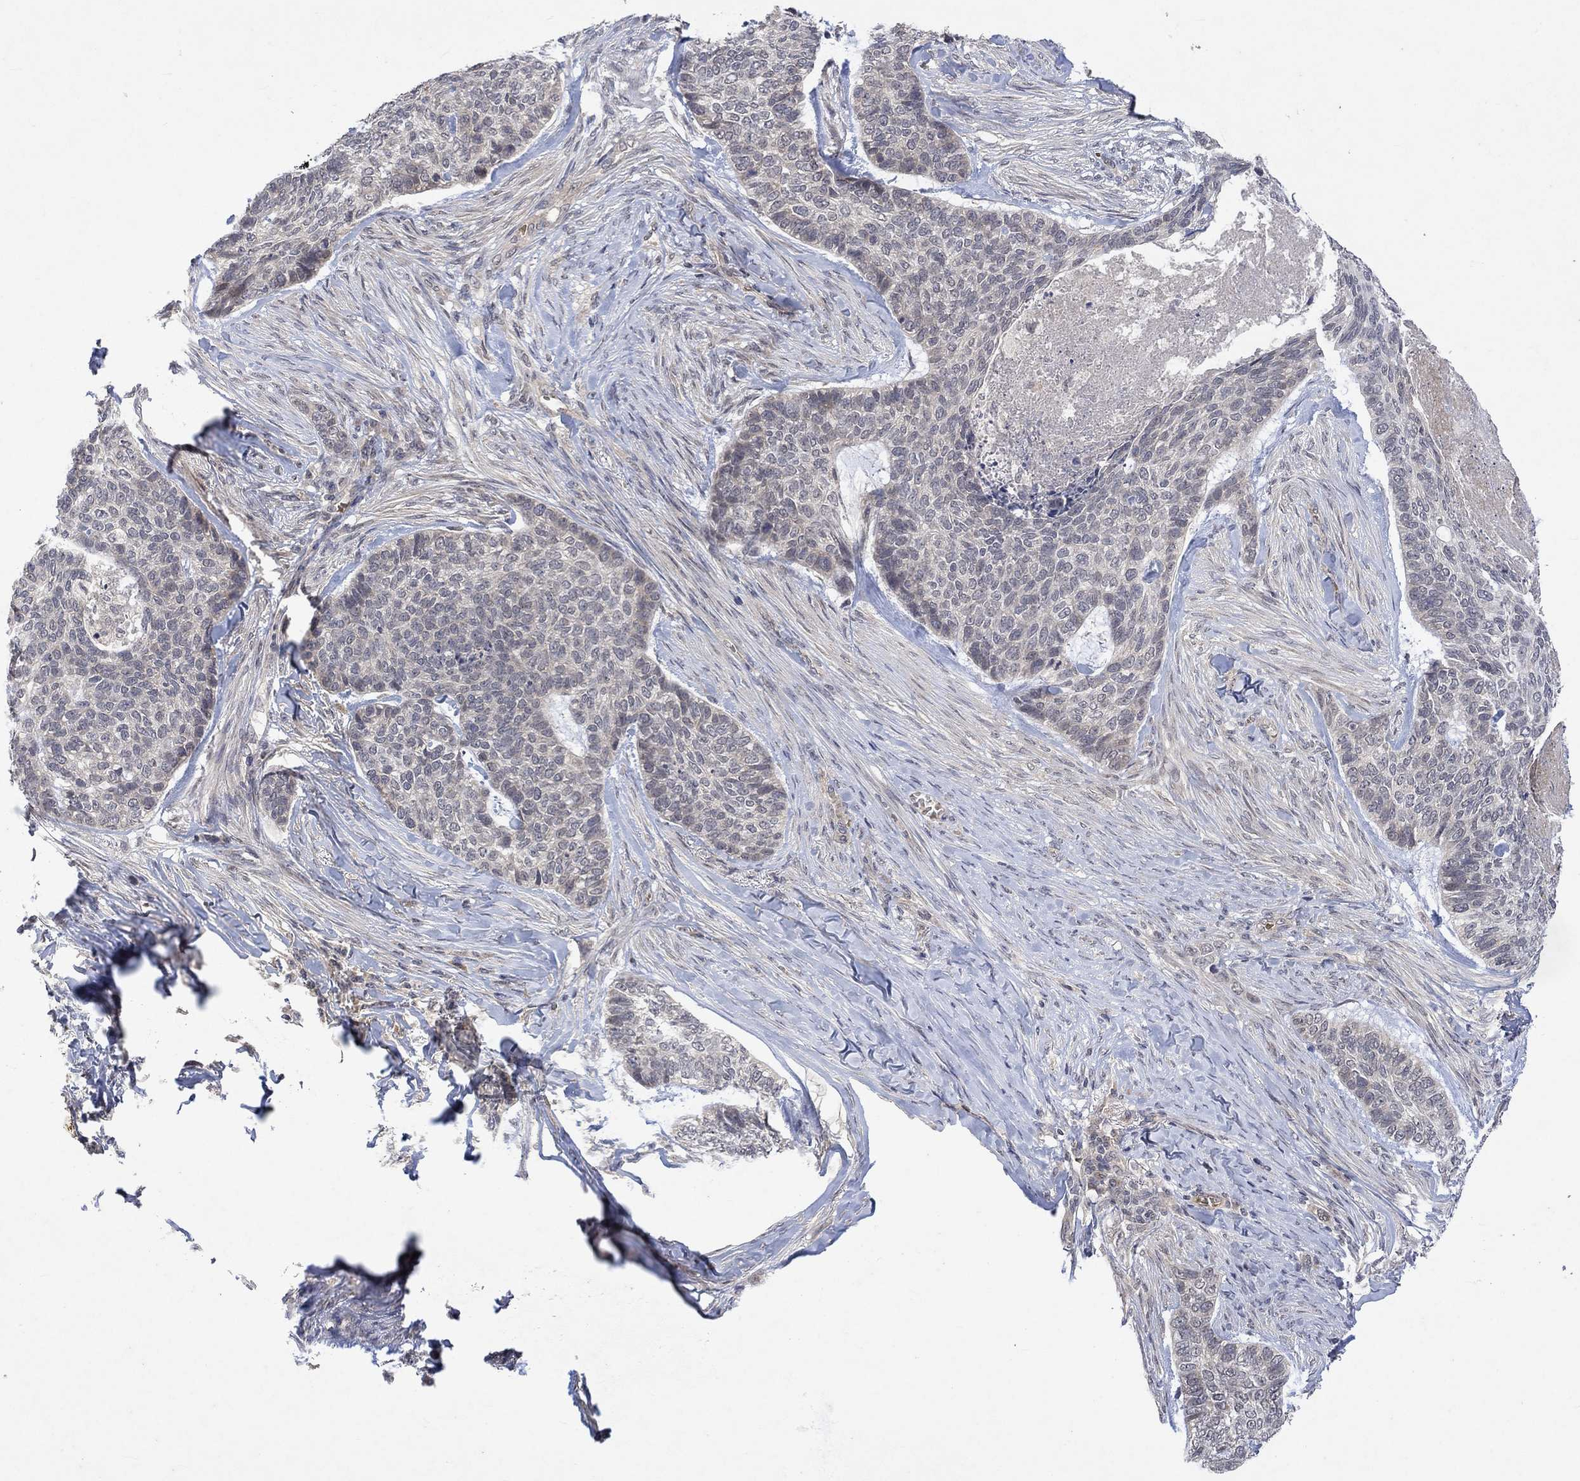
{"staining": {"intensity": "negative", "quantity": "none", "location": "none"}, "tissue": "skin cancer", "cell_type": "Tumor cells", "image_type": "cancer", "snomed": [{"axis": "morphology", "description": "Basal cell carcinoma"}, {"axis": "topography", "description": "Skin"}], "caption": "Immunohistochemistry micrograph of basal cell carcinoma (skin) stained for a protein (brown), which demonstrates no positivity in tumor cells.", "gene": "GRIN2D", "patient": {"sex": "female", "age": 69}}